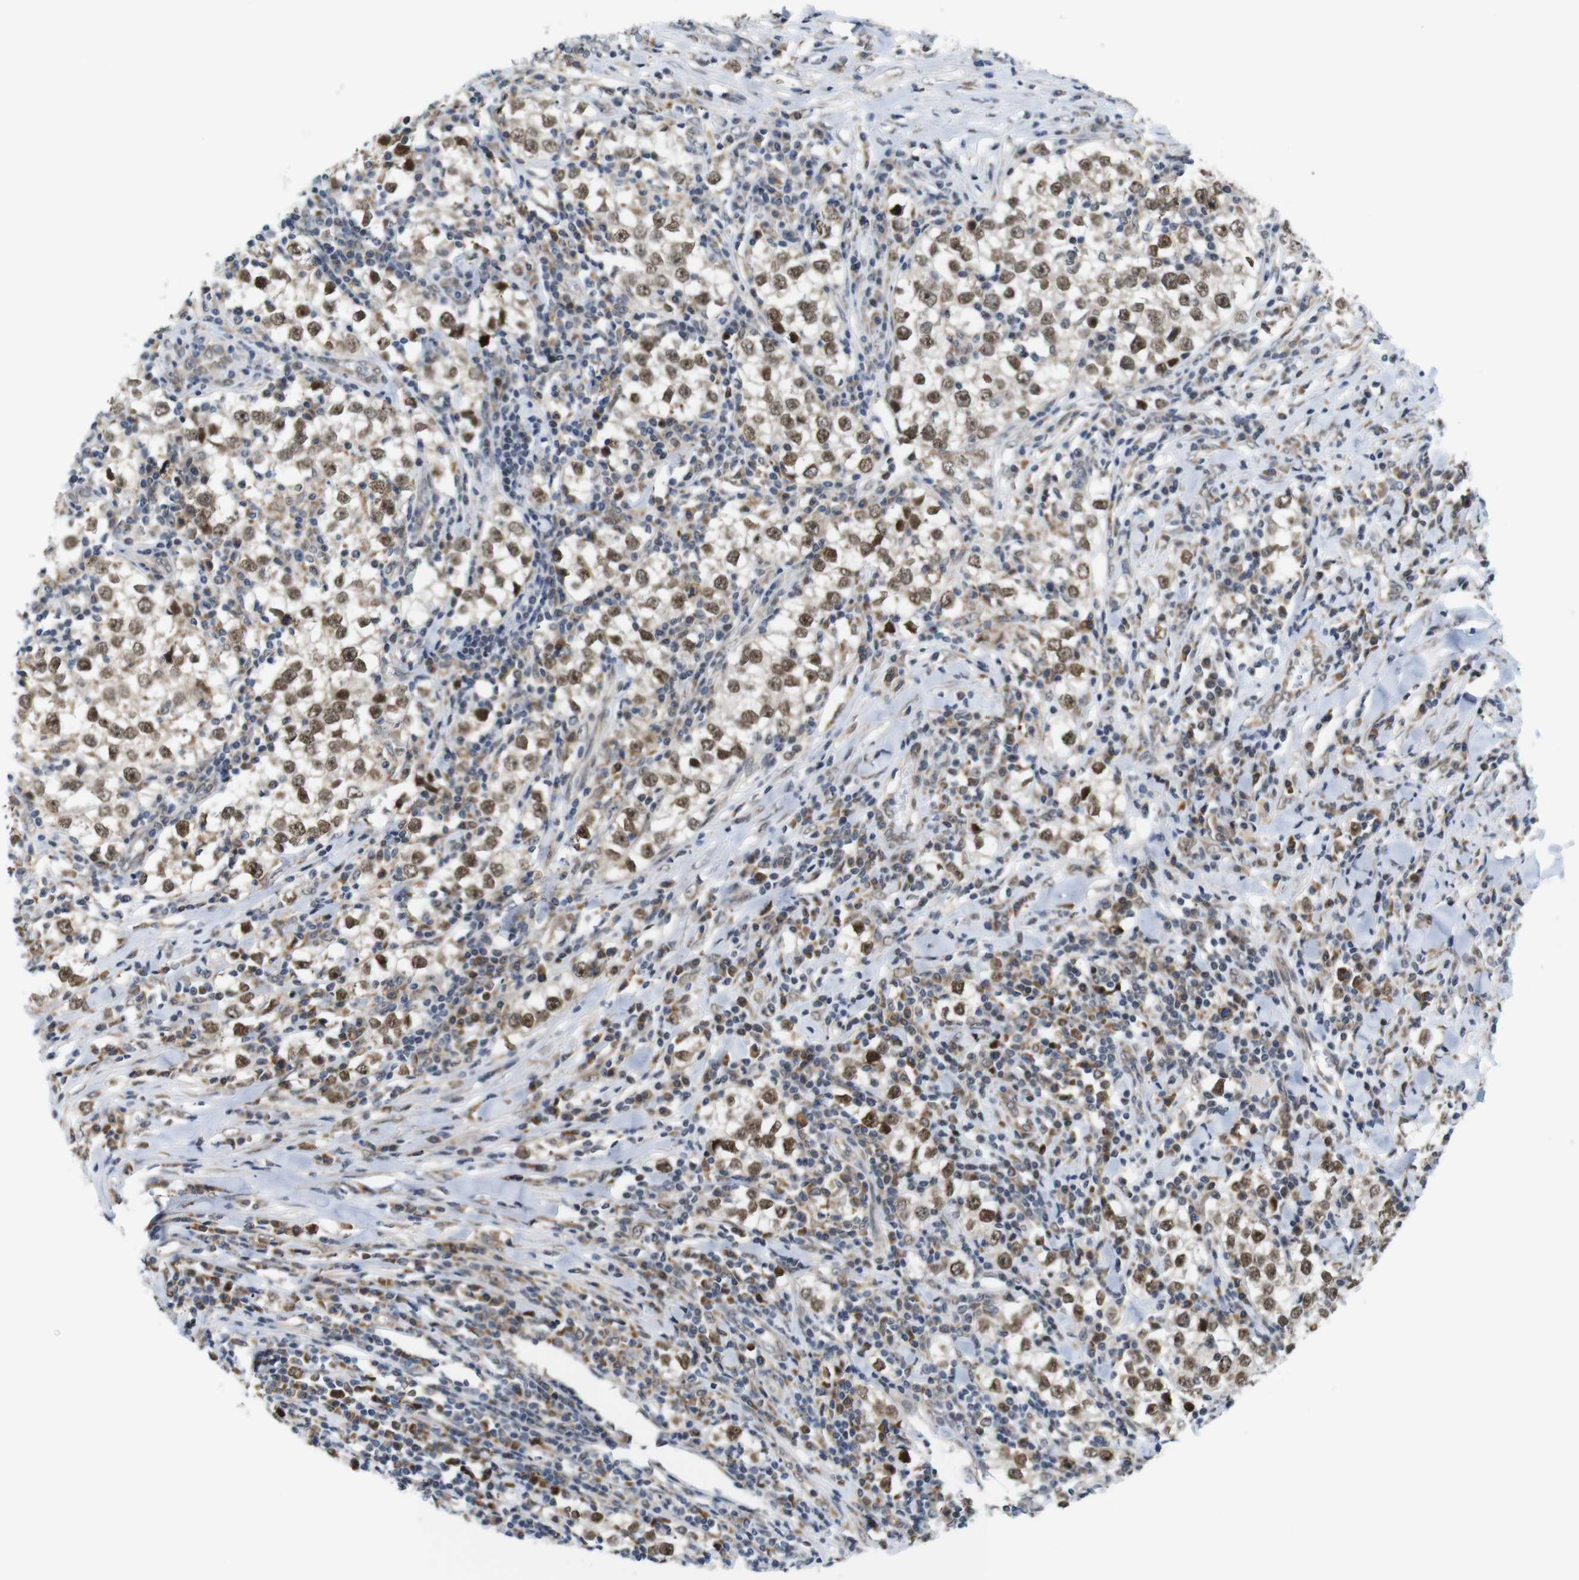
{"staining": {"intensity": "moderate", "quantity": ">75%", "location": "cytoplasmic/membranous,nuclear"}, "tissue": "testis cancer", "cell_type": "Tumor cells", "image_type": "cancer", "snomed": [{"axis": "morphology", "description": "Seminoma, NOS"}, {"axis": "morphology", "description": "Carcinoma, Embryonal, NOS"}, {"axis": "topography", "description": "Testis"}], "caption": "Testis cancer tissue shows moderate cytoplasmic/membranous and nuclear staining in about >75% of tumor cells, visualized by immunohistochemistry.", "gene": "PNMA8A", "patient": {"sex": "male", "age": 36}}